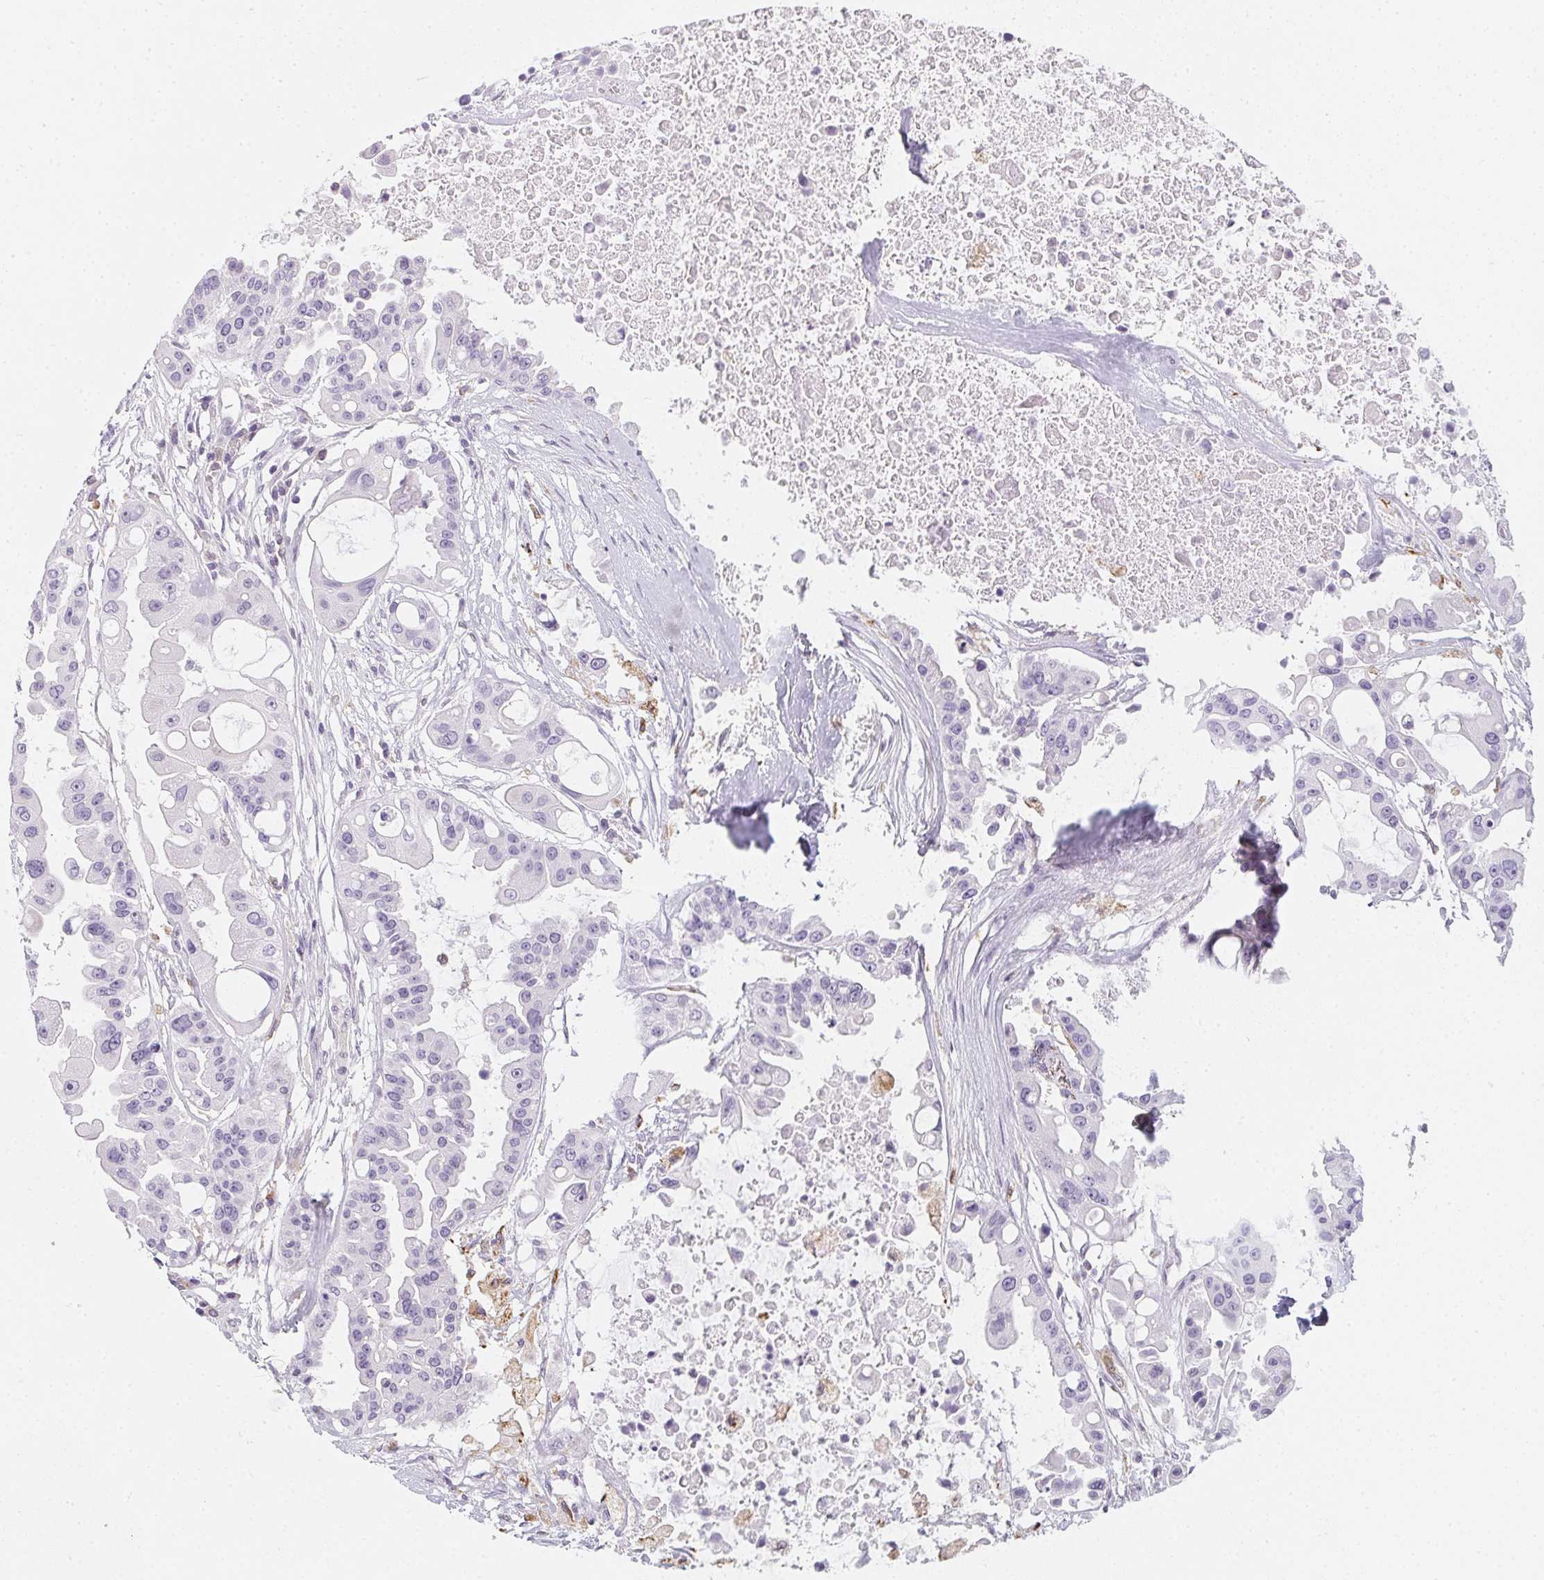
{"staining": {"intensity": "negative", "quantity": "none", "location": "none"}, "tissue": "ovarian cancer", "cell_type": "Tumor cells", "image_type": "cancer", "snomed": [{"axis": "morphology", "description": "Cystadenocarcinoma, serous, NOS"}, {"axis": "topography", "description": "Ovary"}], "caption": "The micrograph reveals no significant staining in tumor cells of serous cystadenocarcinoma (ovarian). (DAB (3,3'-diaminobenzidine) immunohistochemistry (IHC), high magnification).", "gene": "SOAT1", "patient": {"sex": "female", "age": 56}}